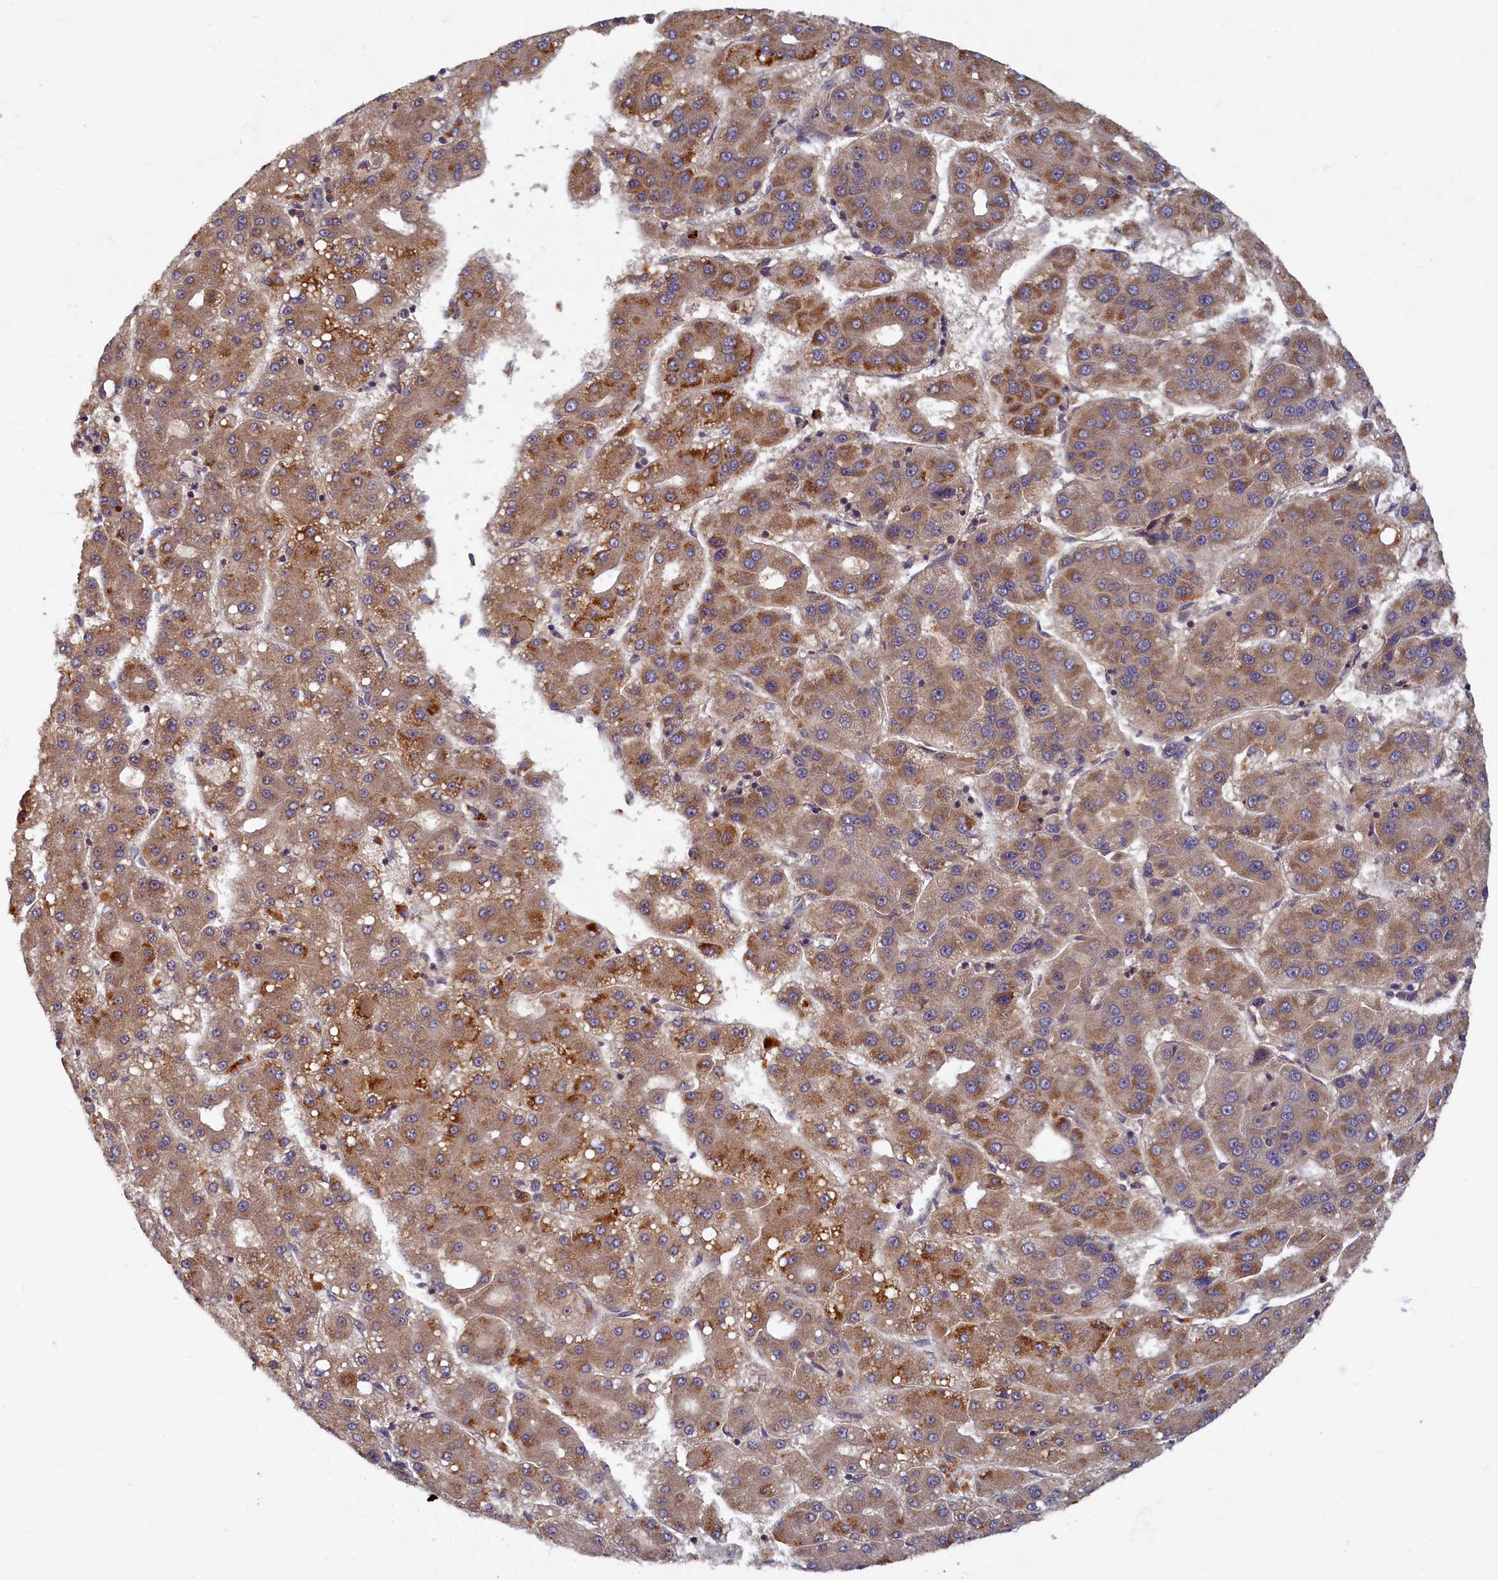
{"staining": {"intensity": "moderate", "quantity": ">75%", "location": "cytoplasmic/membranous"}, "tissue": "liver cancer", "cell_type": "Tumor cells", "image_type": "cancer", "snomed": [{"axis": "morphology", "description": "Carcinoma, Hepatocellular, NOS"}, {"axis": "topography", "description": "Liver"}], "caption": "Immunohistochemistry of liver cancer demonstrates medium levels of moderate cytoplasmic/membranous expression in approximately >75% of tumor cells. Nuclei are stained in blue.", "gene": "BICD1", "patient": {"sex": "male", "age": 65}}